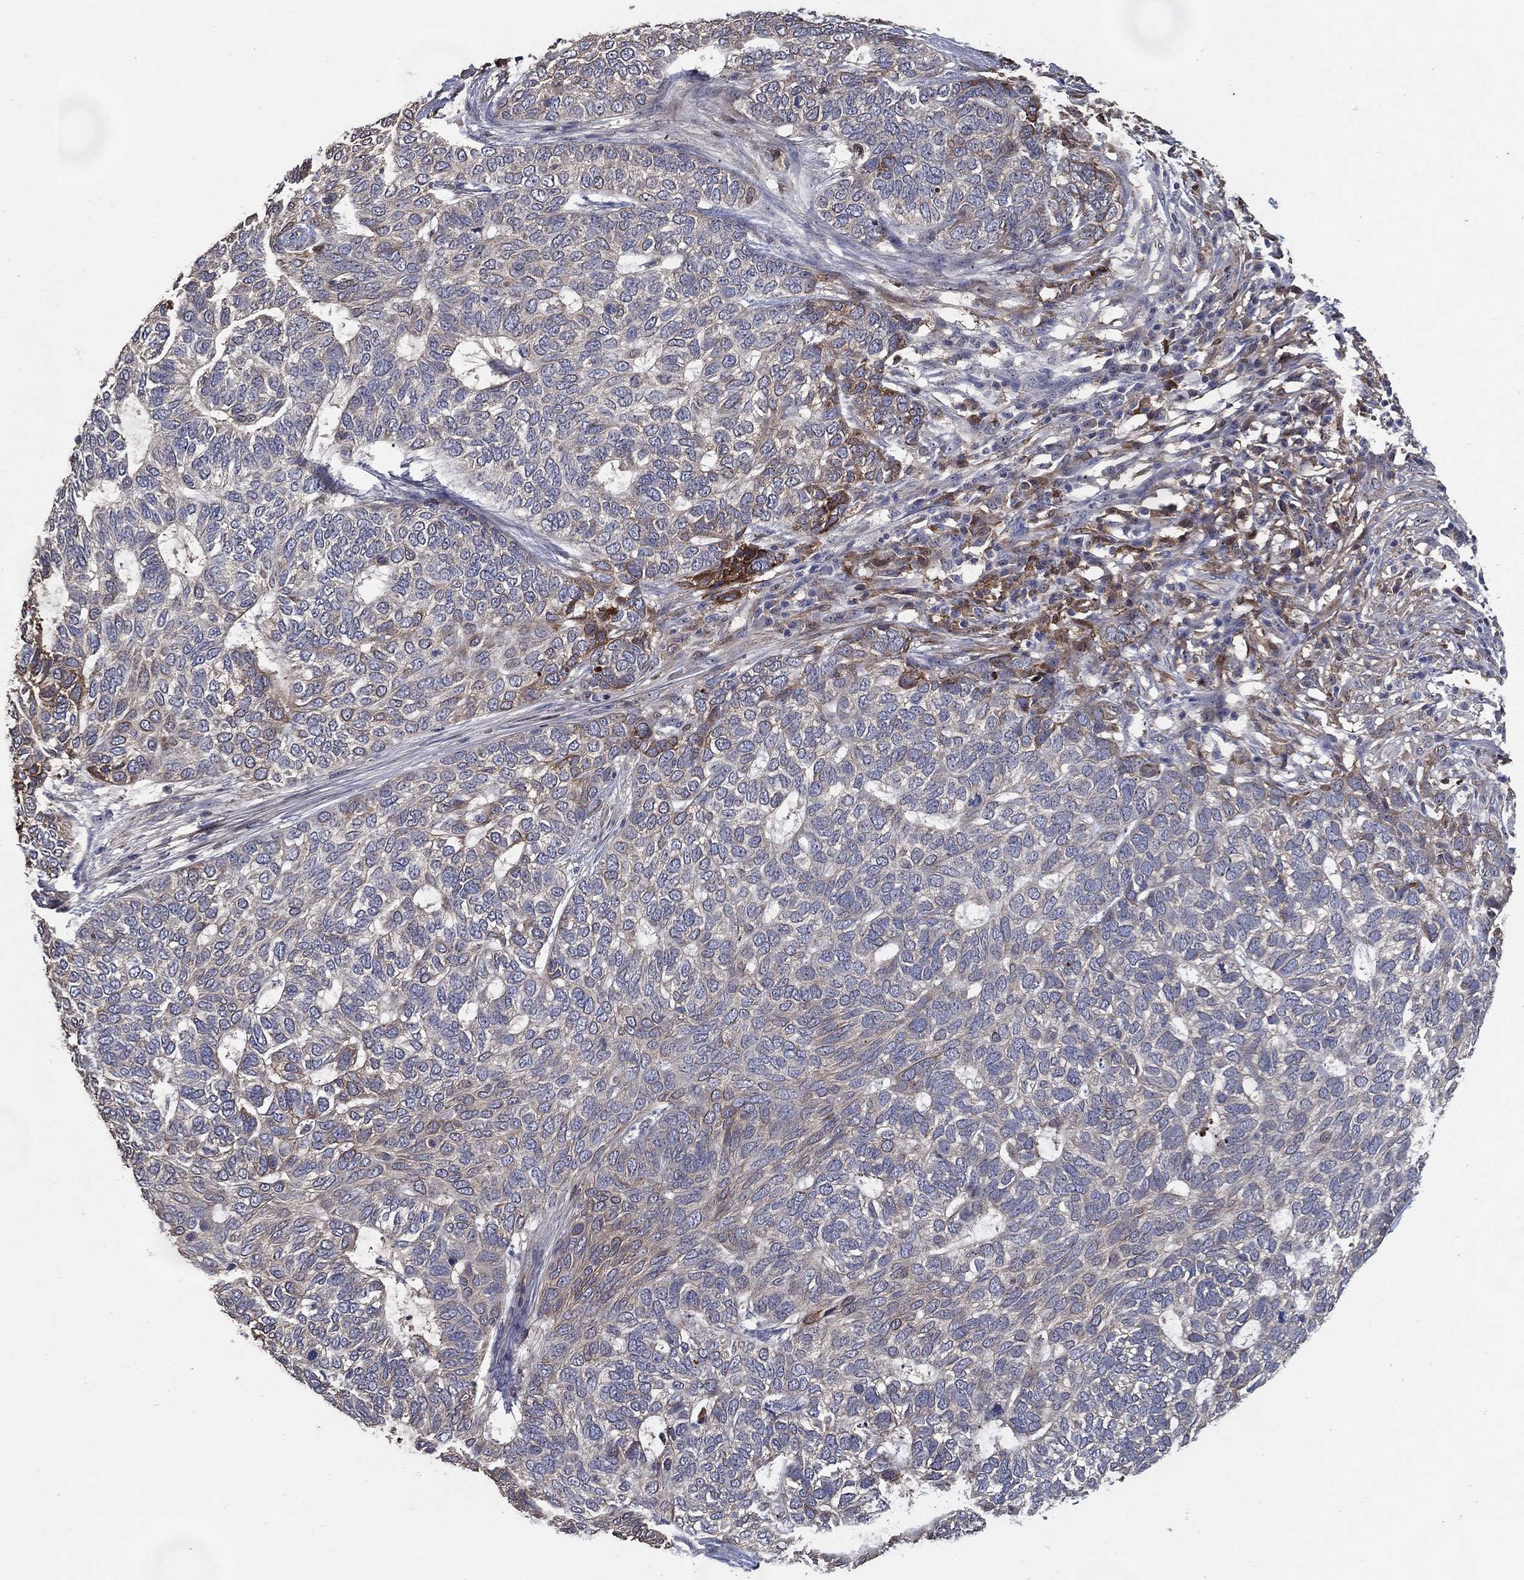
{"staining": {"intensity": "negative", "quantity": "none", "location": "none"}, "tissue": "skin cancer", "cell_type": "Tumor cells", "image_type": "cancer", "snomed": [{"axis": "morphology", "description": "Basal cell carcinoma"}, {"axis": "topography", "description": "Skin"}], "caption": "Immunohistochemistry micrograph of human skin cancer stained for a protein (brown), which demonstrates no staining in tumor cells.", "gene": "EFNA1", "patient": {"sex": "female", "age": 65}}